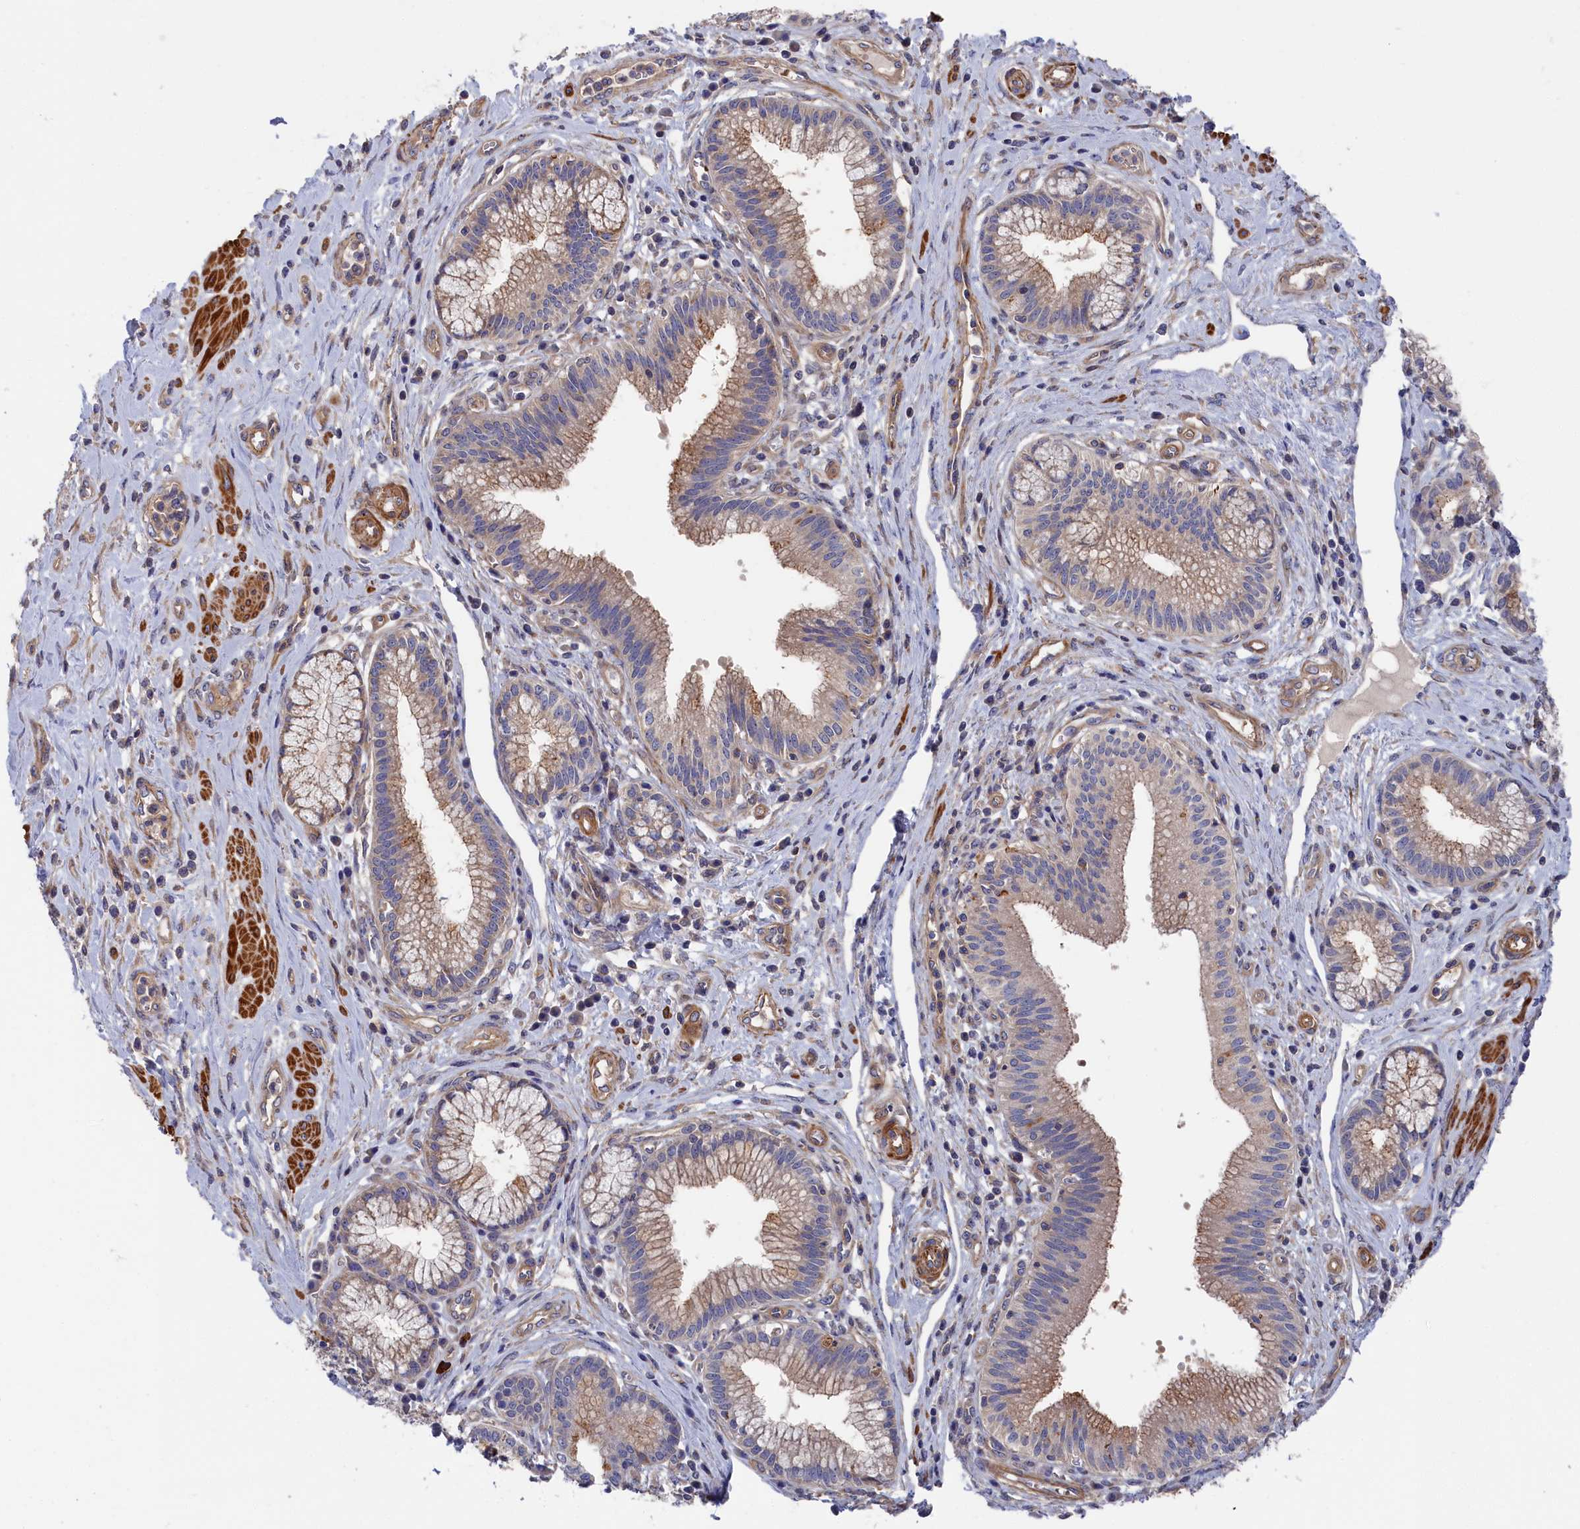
{"staining": {"intensity": "weak", "quantity": "25%-75%", "location": "cytoplasmic/membranous"}, "tissue": "pancreatic cancer", "cell_type": "Tumor cells", "image_type": "cancer", "snomed": [{"axis": "morphology", "description": "Adenocarcinoma, NOS"}, {"axis": "topography", "description": "Pancreas"}], "caption": "Pancreatic cancer (adenocarcinoma) stained with DAB (3,3'-diaminobenzidine) immunohistochemistry (IHC) demonstrates low levels of weak cytoplasmic/membranous expression in about 25%-75% of tumor cells.", "gene": "LDHD", "patient": {"sex": "male", "age": 72}}